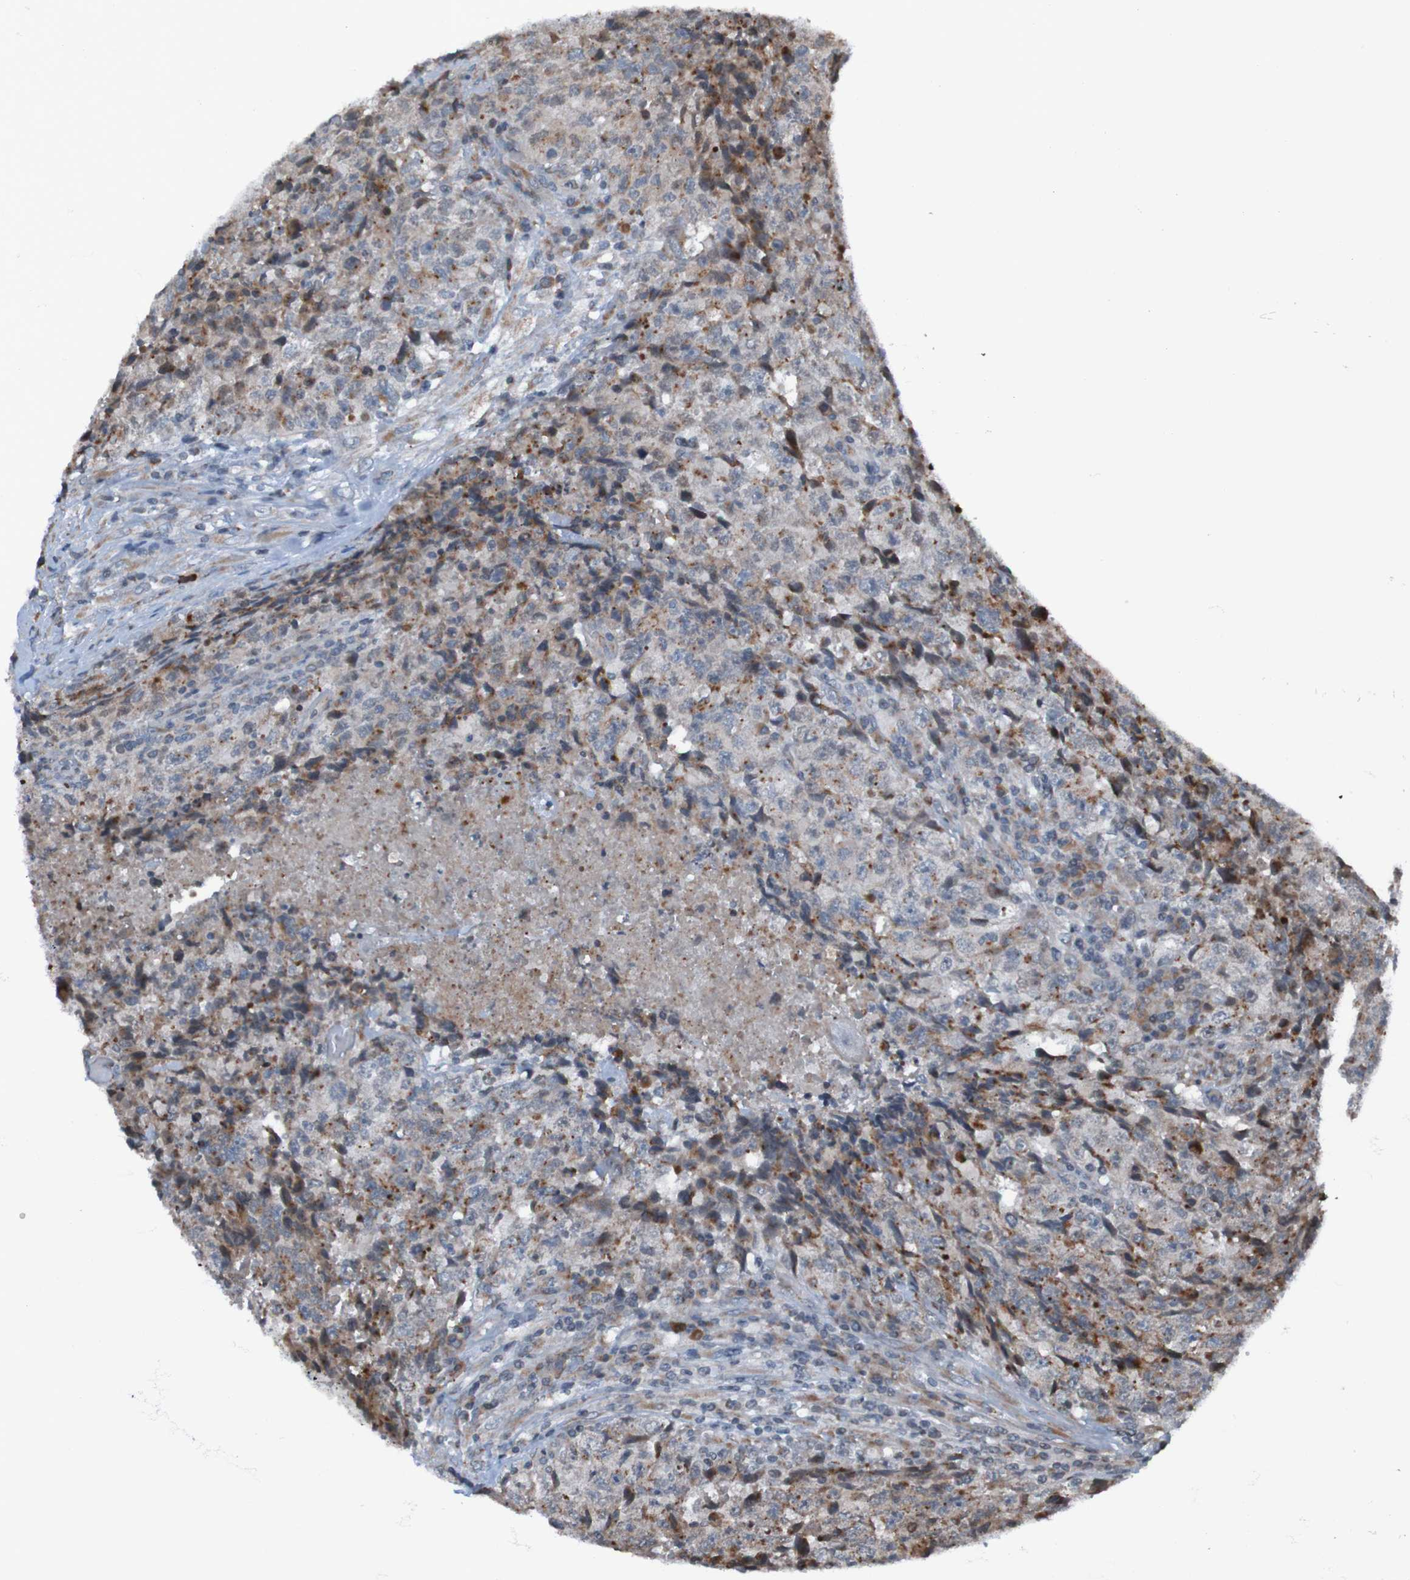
{"staining": {"intensity": "moderate", "quantity": "25%-75%", "location": "cytoplasmic/membranous"}, "tissue": "testis cancer", "cell_type": "Tumor cells", "image_type": "cancer", "snomed": [{"axis": "morphology", "description": "Necrosis, NOS"}, {"axis": "morphology", "description": "Carcinoma, Embryonal, NOS"}, {"axis": "topography", "description": "Testis"}], "caption": "Immunohistochemistry (IHC) of human testis embryonal carcinoma shows medium levels of moderate cytoplasmic/membranous expression in approximately 25%-75% of tumor cells. (DAB IHC with brightfield microscopy, high magnification).", "gene": "UNG", "patient": {"sex": "male", "age": 19}}